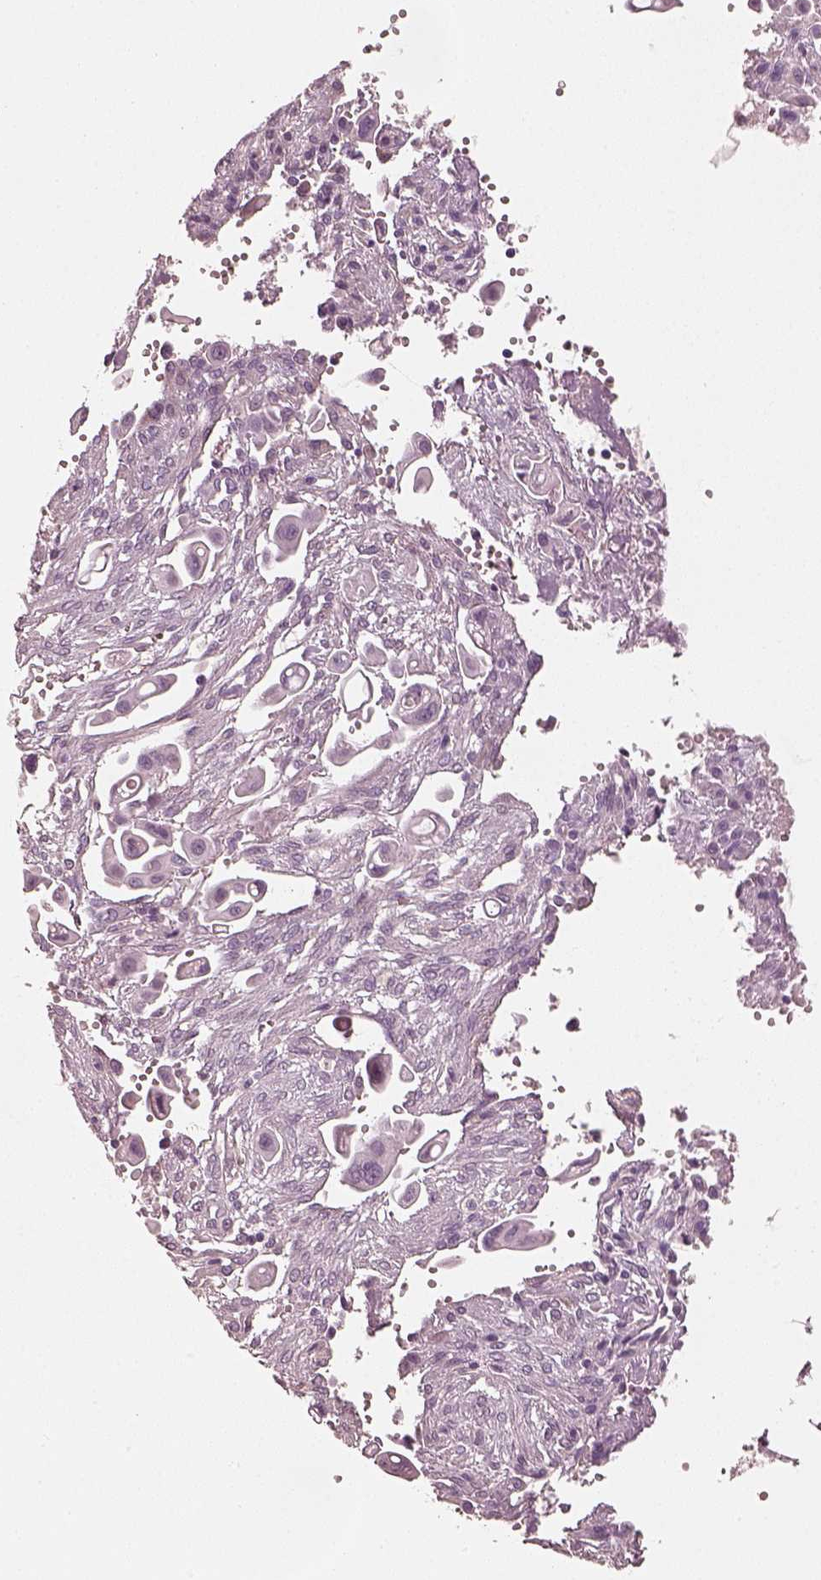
{"staining": {"intensity": "negative", "quantity": "none", "location": "none"}, "tissue": "pancreatic cancer", "cell_type": "Tumor cells", "image_type": "cancer", "snomed": [{"axis": "morphology", "description": "Adenocarcinoma, NOS"}, {"axis": "topography", "description": "Pancreas"}], "caption": "There is no significant staining in tumor cells of pancreatic cancer (adenocarcinoma).", "gene": "RS1", "patient": {"sex": "male", "age": 50}}